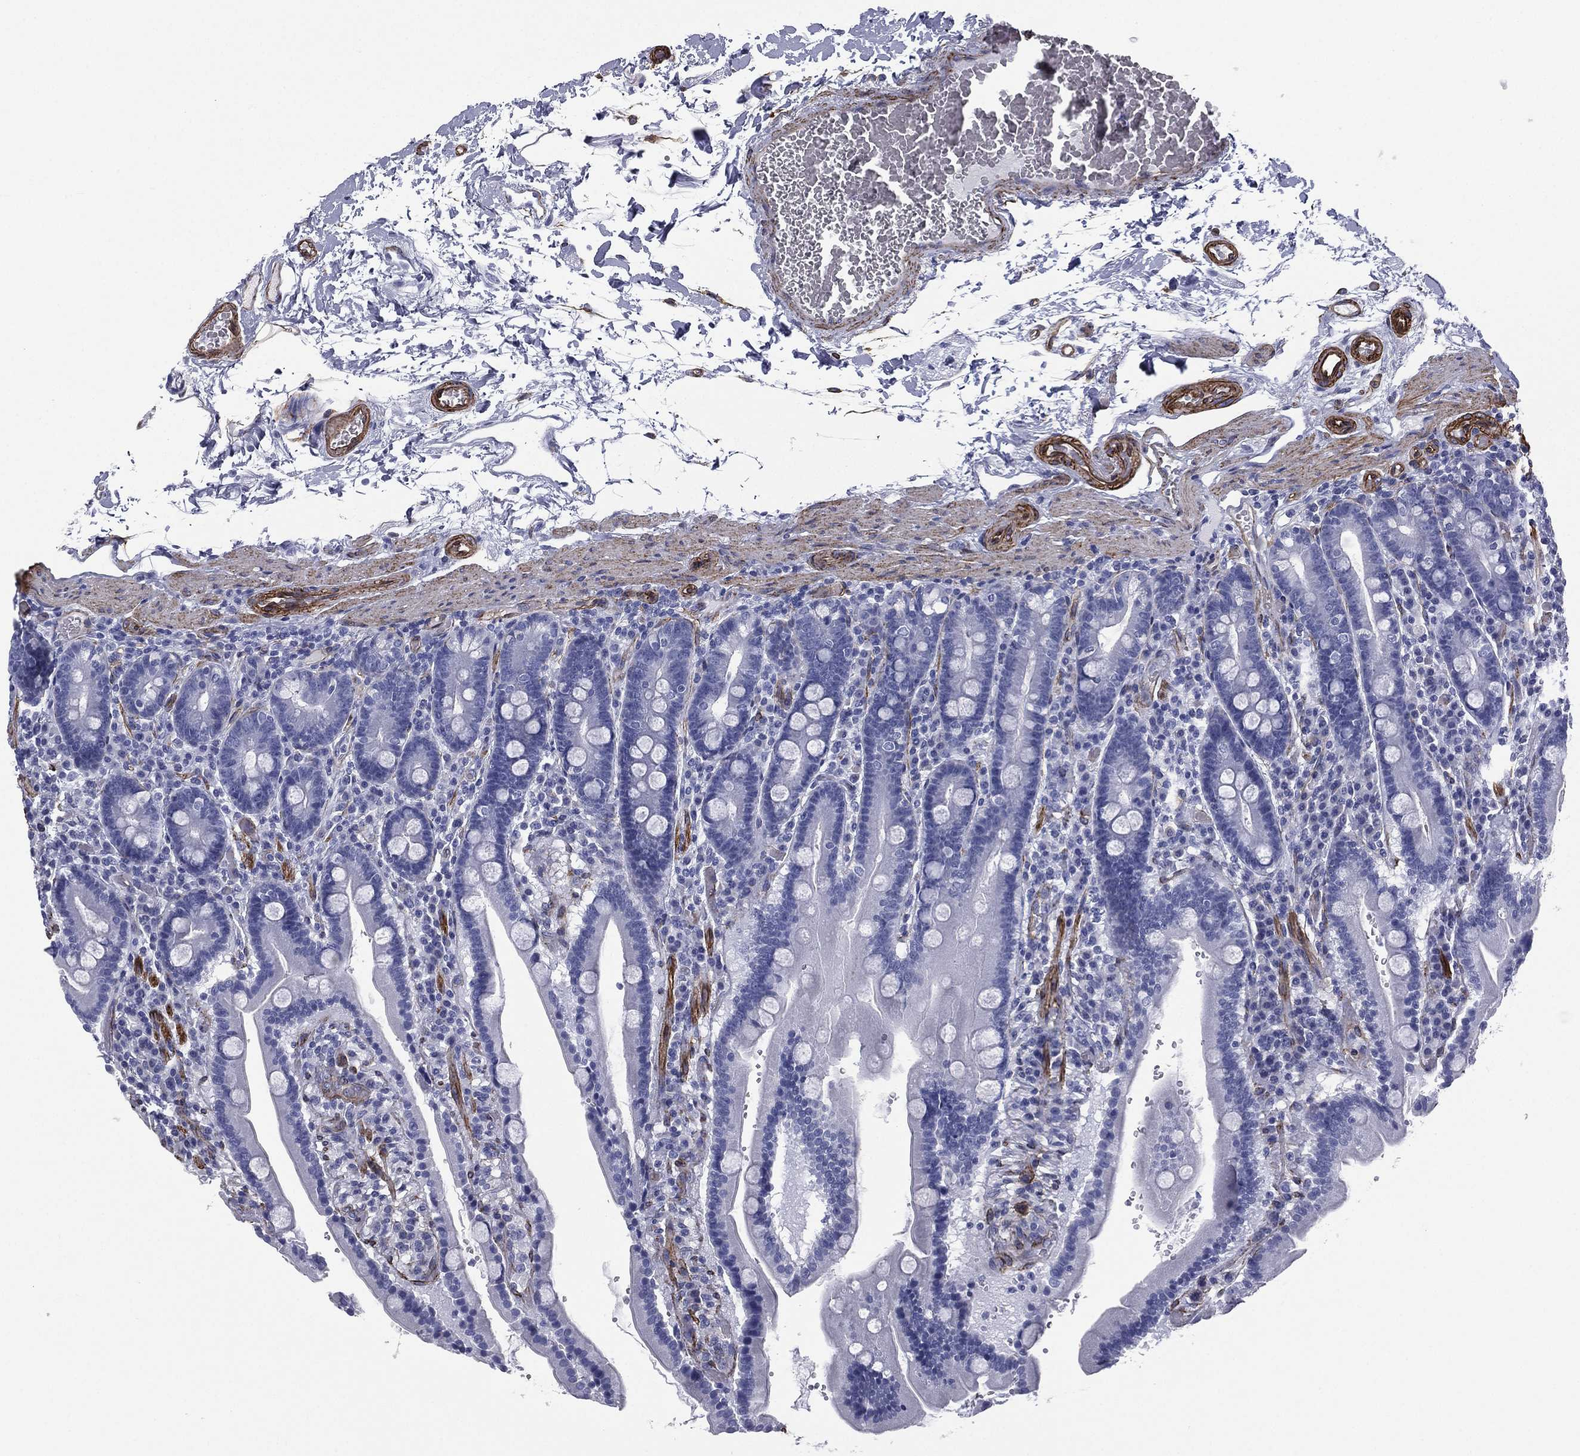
{"staining": {"intensity": "negative", "quantity": "none", "location": "none"}, "tissue": "duodenum", "cell_type": "Glandular cells", "image_type": "normal", "snomed": [{"axis": "morphology", "description": "Normal tissue, NOS"}, {"axis": "topography", "description": "Duodenum"}], "caption": "A high-resolution micrograph shows immunohistochemistry (IHC) staining of benign duodenum, which shows no significant expression in glandular cells.", "gene": "CAVIN3", "patient": {"sex": "female", "age": 62}}